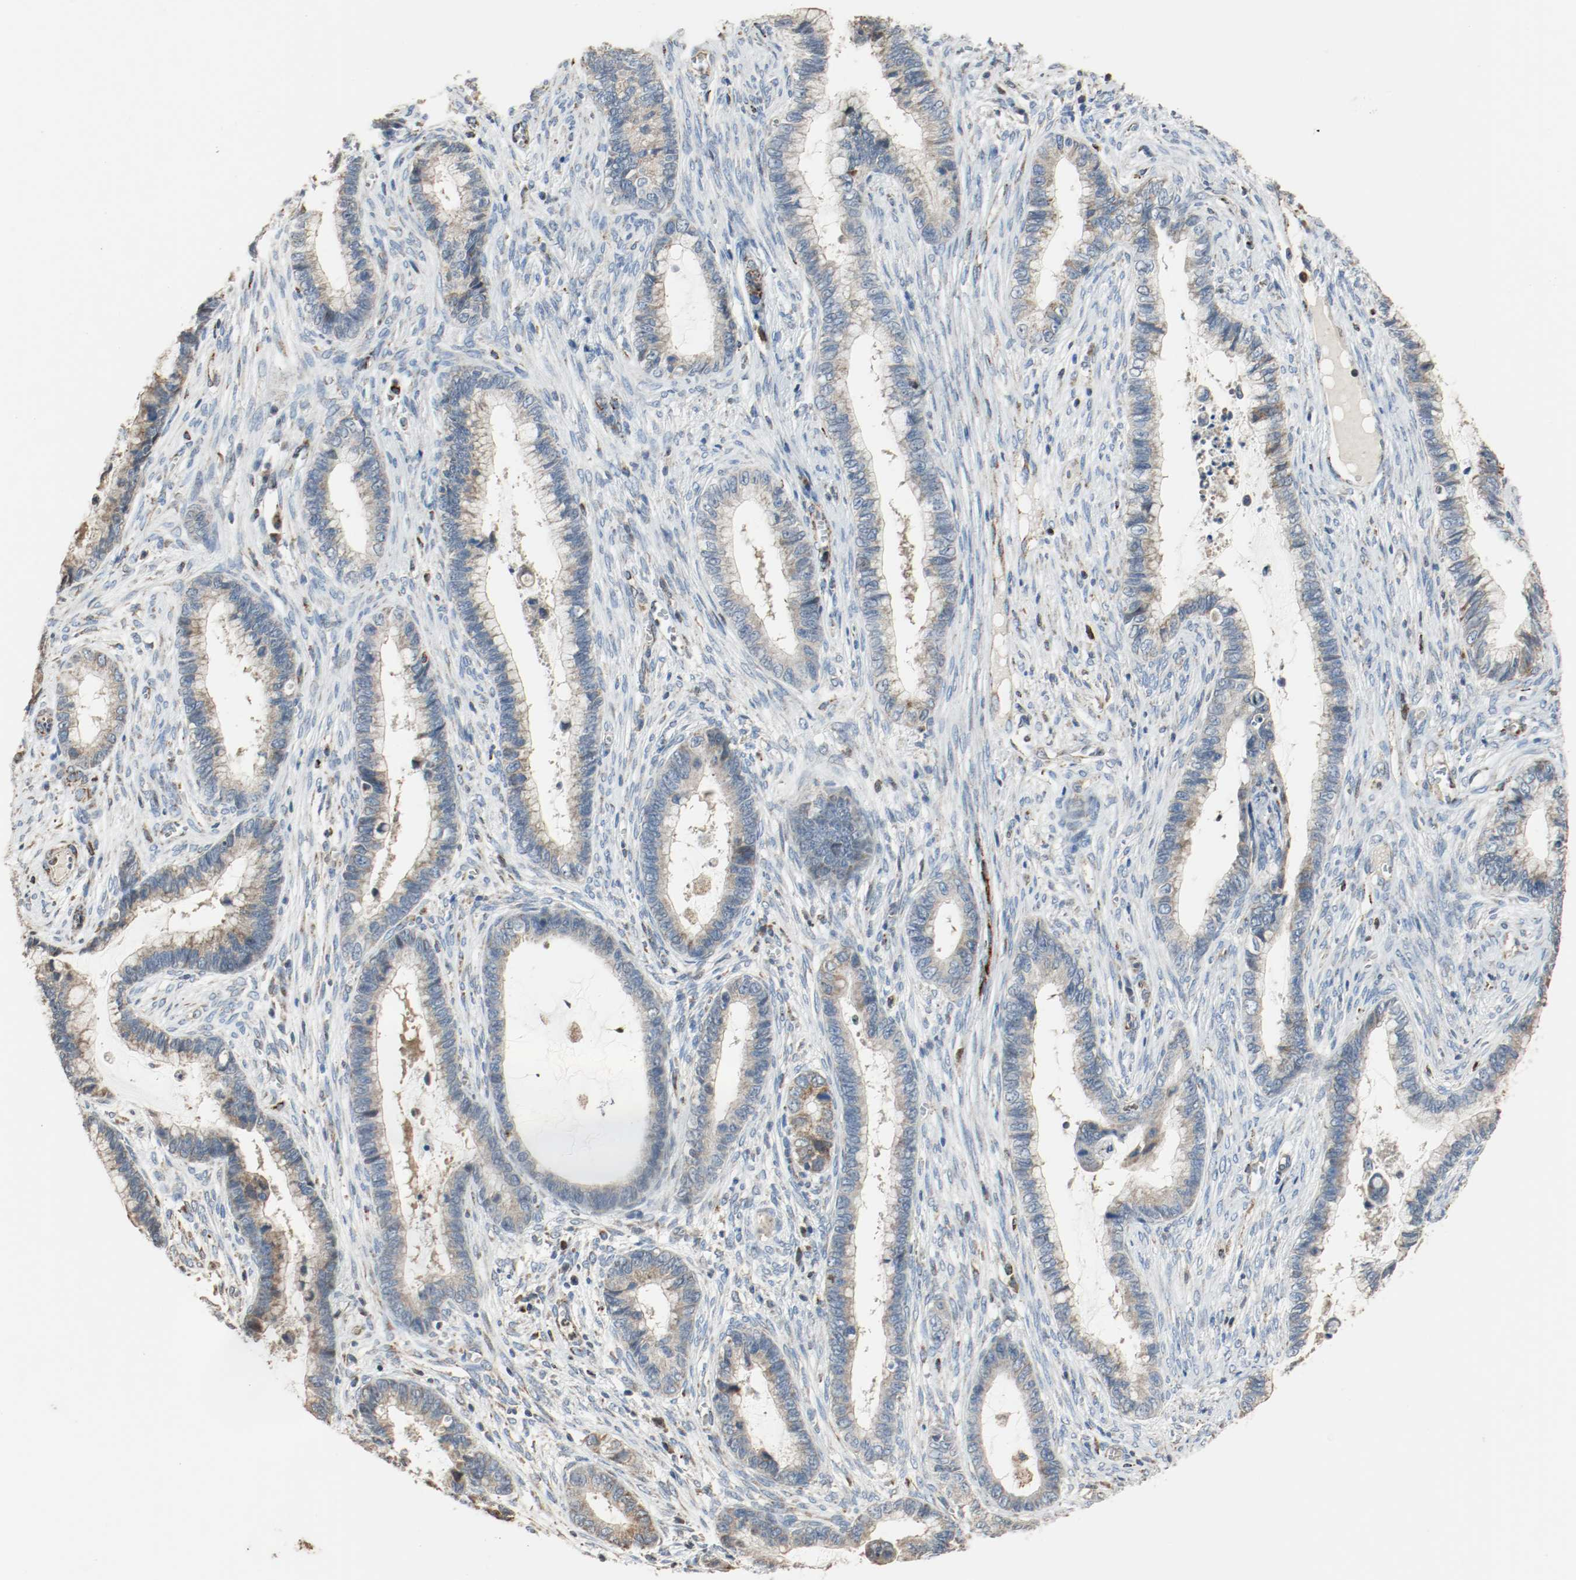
{"staining": {"intensity": "moderate", "quantity": ">75%", "location": "cytoplasmic/membranous"}, "tissue": "cervical cancer", "cell_type": "Tumor cells", "image_type": "cancer", "snomed": [{"axis": "morphology", "description": "Adenocarcinoma, NOS"}, {"axis": "topography", "description": "Cervix"}], "caption": "DAB immunohistochemical staining of human cervical cancer displays moderate cytoplasmic/membranous protein positivity in approximately >75% of tumor cells.", "gene": "ALDH4A1", "patient": {"sex": "female", "age": 44}}